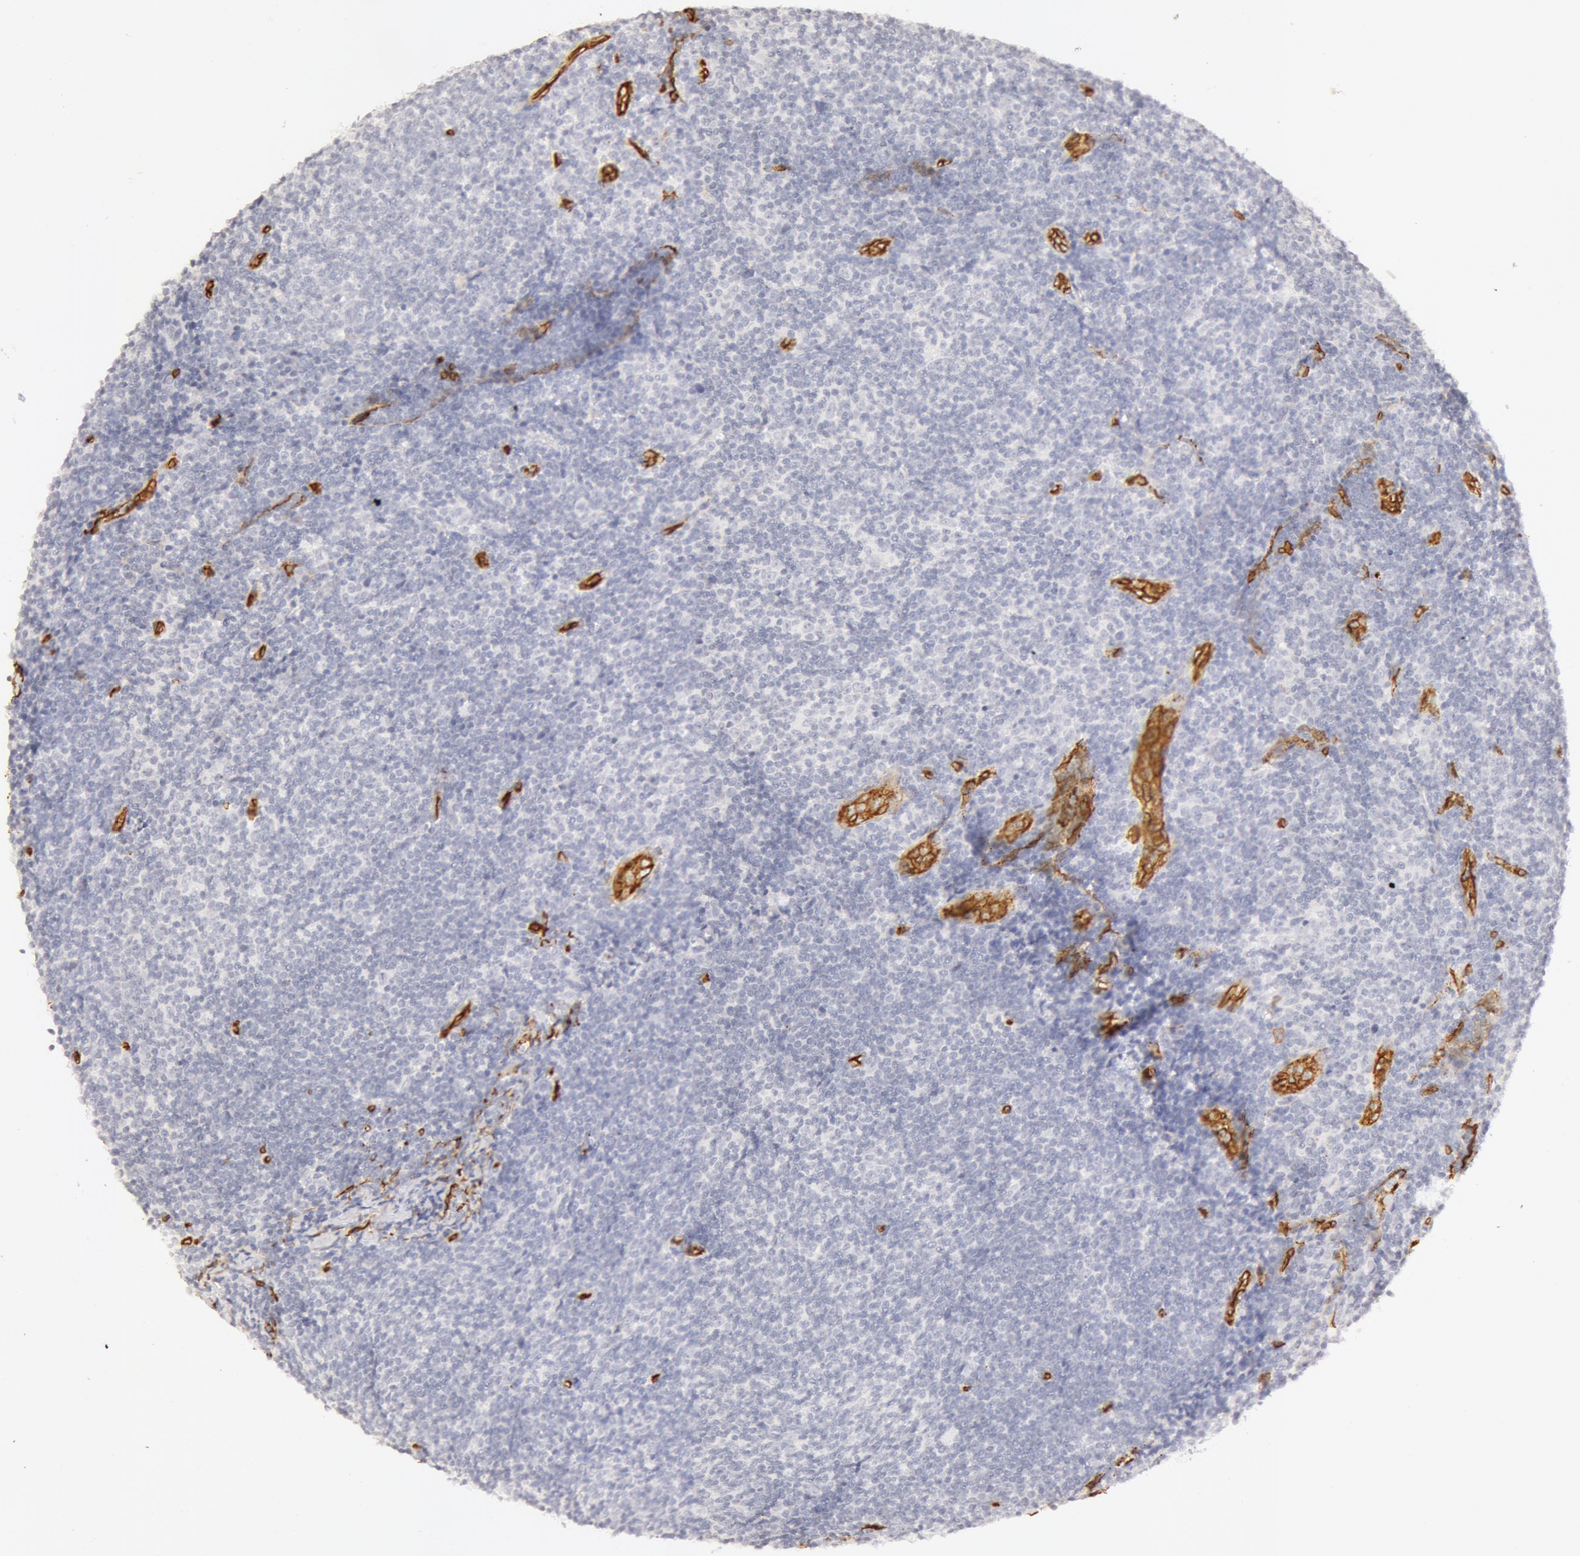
{"staining": {"intensity": "negative", "quantity": "none", "location": "none"}, "tissue": "lymphoma", "cell_type": "Tumor cells", "image_type": "cancer", "snomed": [{"axis": "morphology", "description": "Malignant lymphoma, non-Hodgkin's type, Low grade"}, {"axis": "topography", "description": "Lymph node"}], "caption": "A high-resolution photomicrograph shows immunohistochemistry staining of low-grade malignant lymphoma, non-Hodgkin's type, which displays no significant positivity in tumor cells. Brightfield microscopy of IHC stained with DAB (3,3'-diaminobenzidine) (brown) and hematoxylin (blue), captured at high magnification.", "gene": "AQP1", "patient": {"sex": "male", "age": 49}}